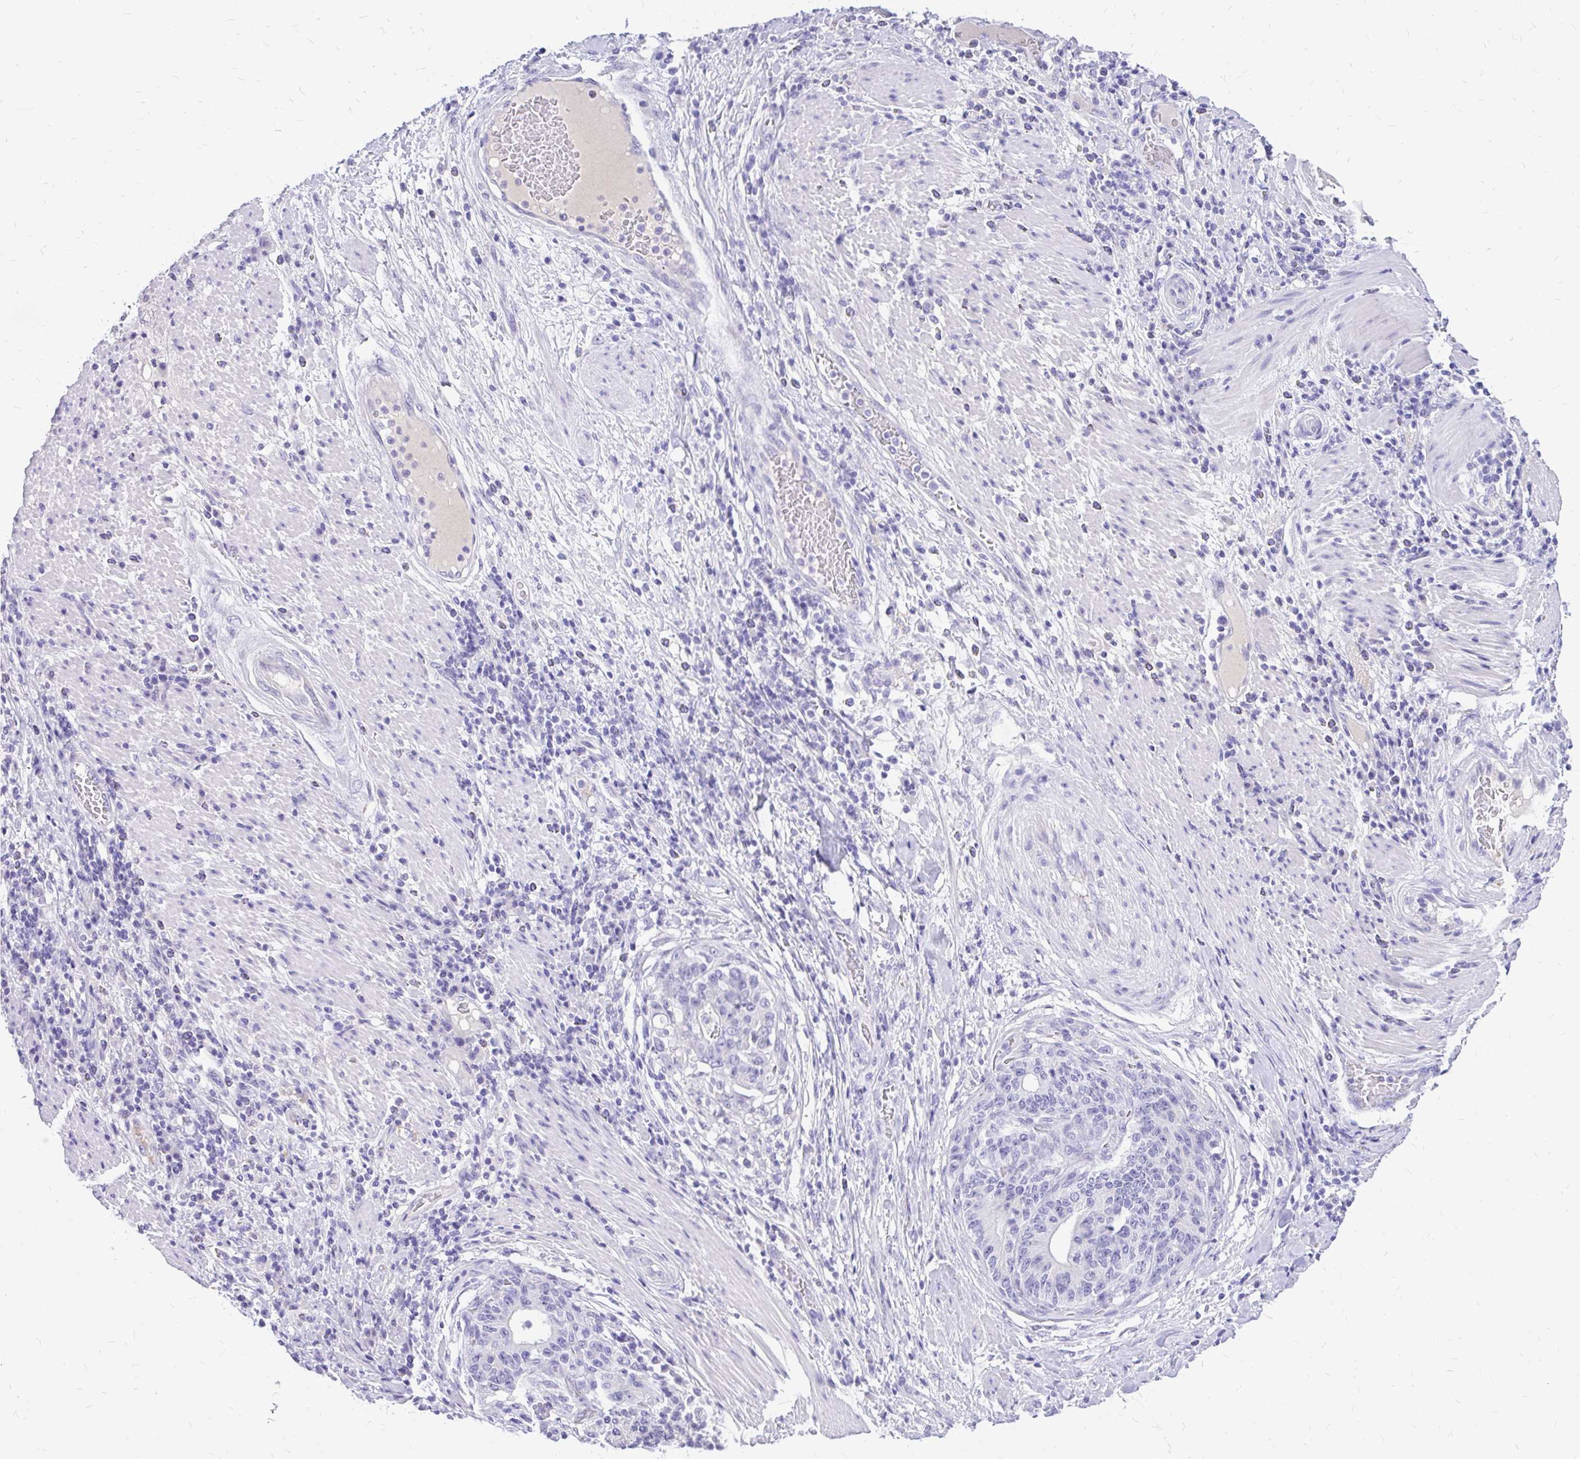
{"staining": {"intensity": "negative", "quantity": "none", "location": "none"}, "tissue": "stomach cancer", "cell_type": "Tumor cells", "image_type": "cancer", "snomed": [{"axis": "morphology", "description": "Normal tissue, NOS"}, {"axis": "morphology", "description": "Adenocarcinoma, NOS"}, {"axis": "topography", "description": "Stomach"}], "caption": "Stomach cancer was stained to show a protein in brown. There is no significant staining in tumor cells. (Stains: DAB immunohistochemistry (IHC) with hematoxylin counter stain, Microscopy: brightfield microscopy at high magnification).", "gene": "MAP1LC3A", "patient": {"sex": "female", "age": 64}}